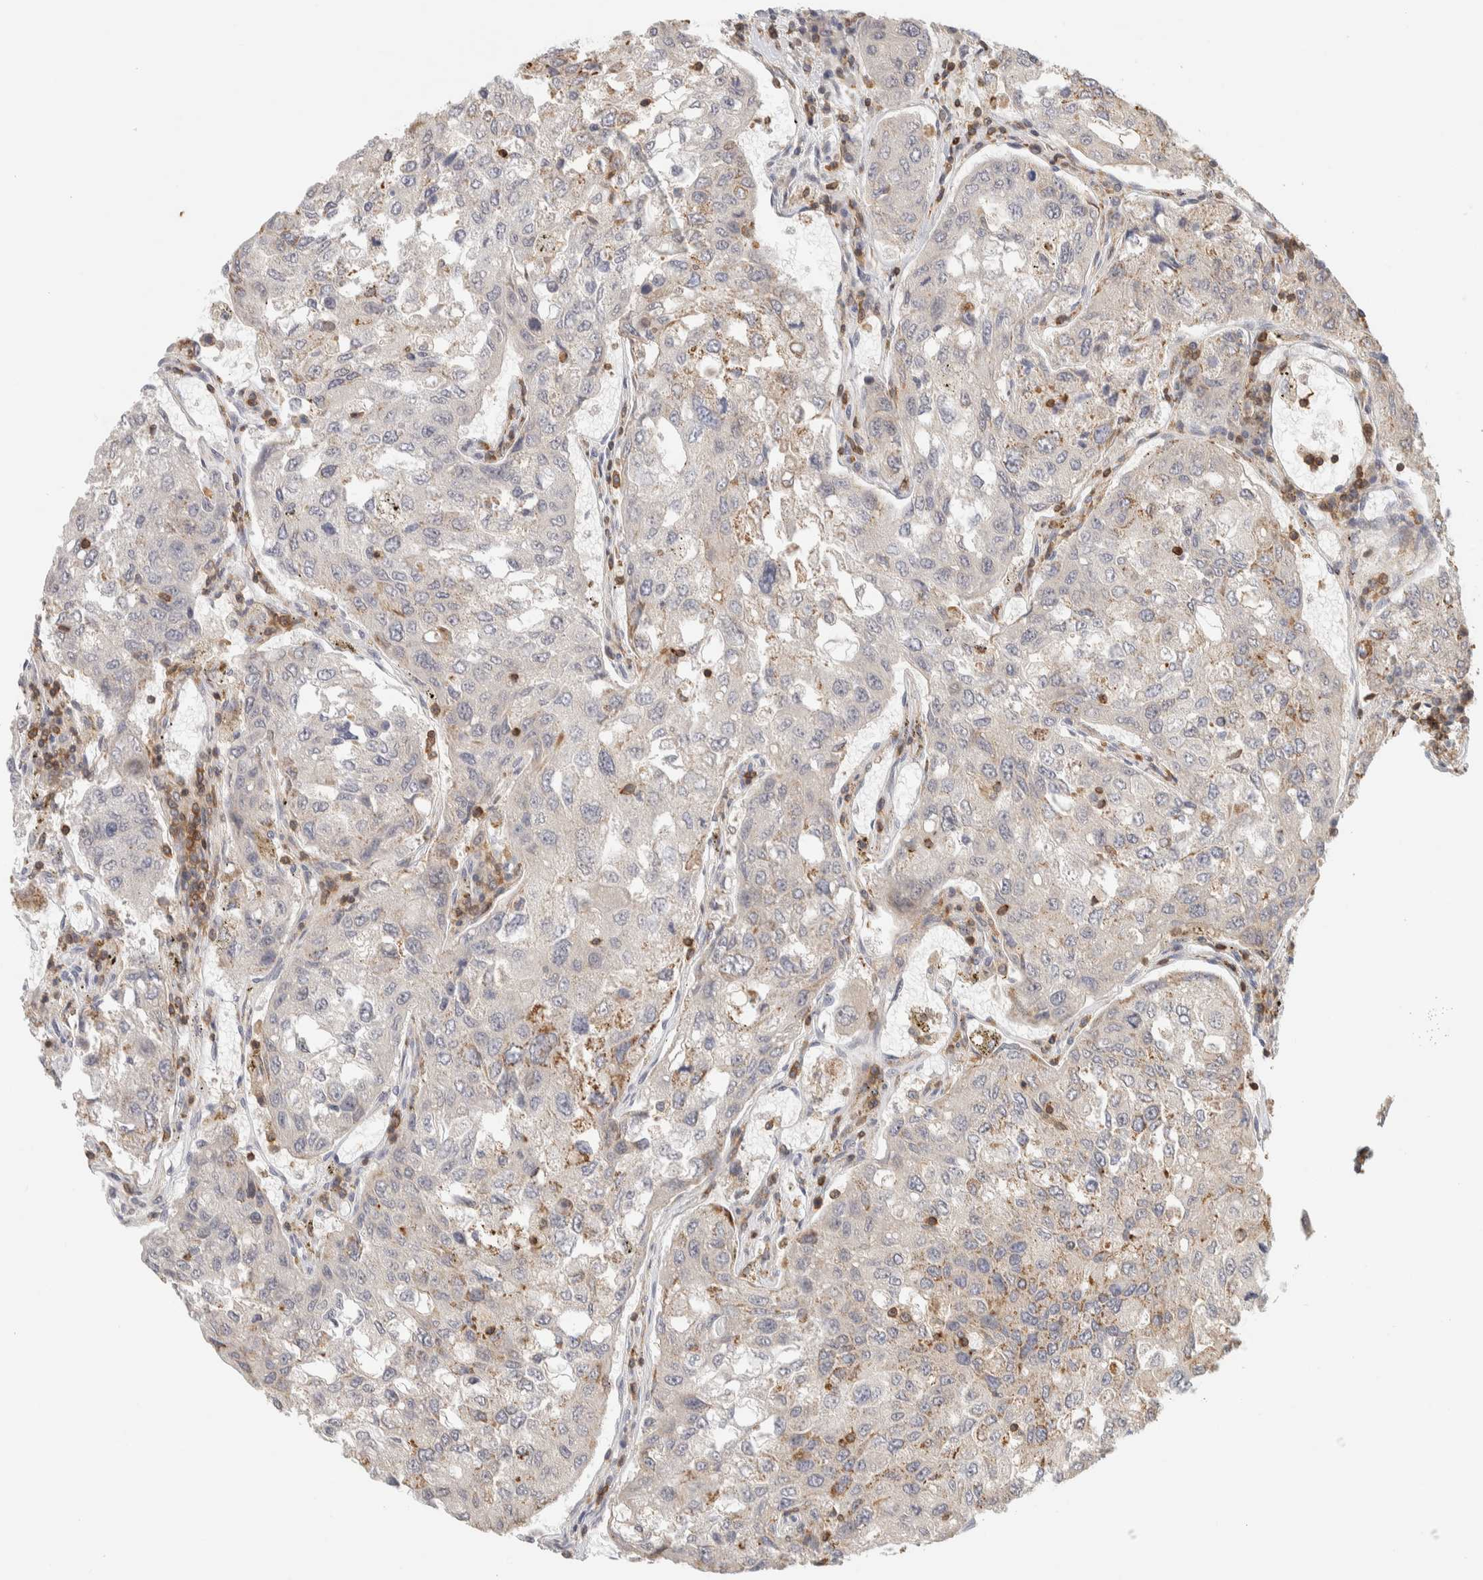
{"staining": {"intensity": "weak", "quantity": "<25%", "location": "cytoplasmic/membranous"}, "tissue": "urothelial cancer", "cell_type": "Tumor cells", "image_type": "cancer", "snomed": [{"axis": "morphology", "description": "Urothelial carcinoma, High grade"}, {"axis": "topography", "description": "Lymph node"}, {"axis": "topography", "description": "Urinary bladder"}], "caption": "IHC histopathology image of neoplastic tissue: human high-grade urothelial carcinoma stained with DAB displays no significant protein staining in tumor cells.", "gene": "RUNDC1", "patient": {"sex": "male", "age": 51}}